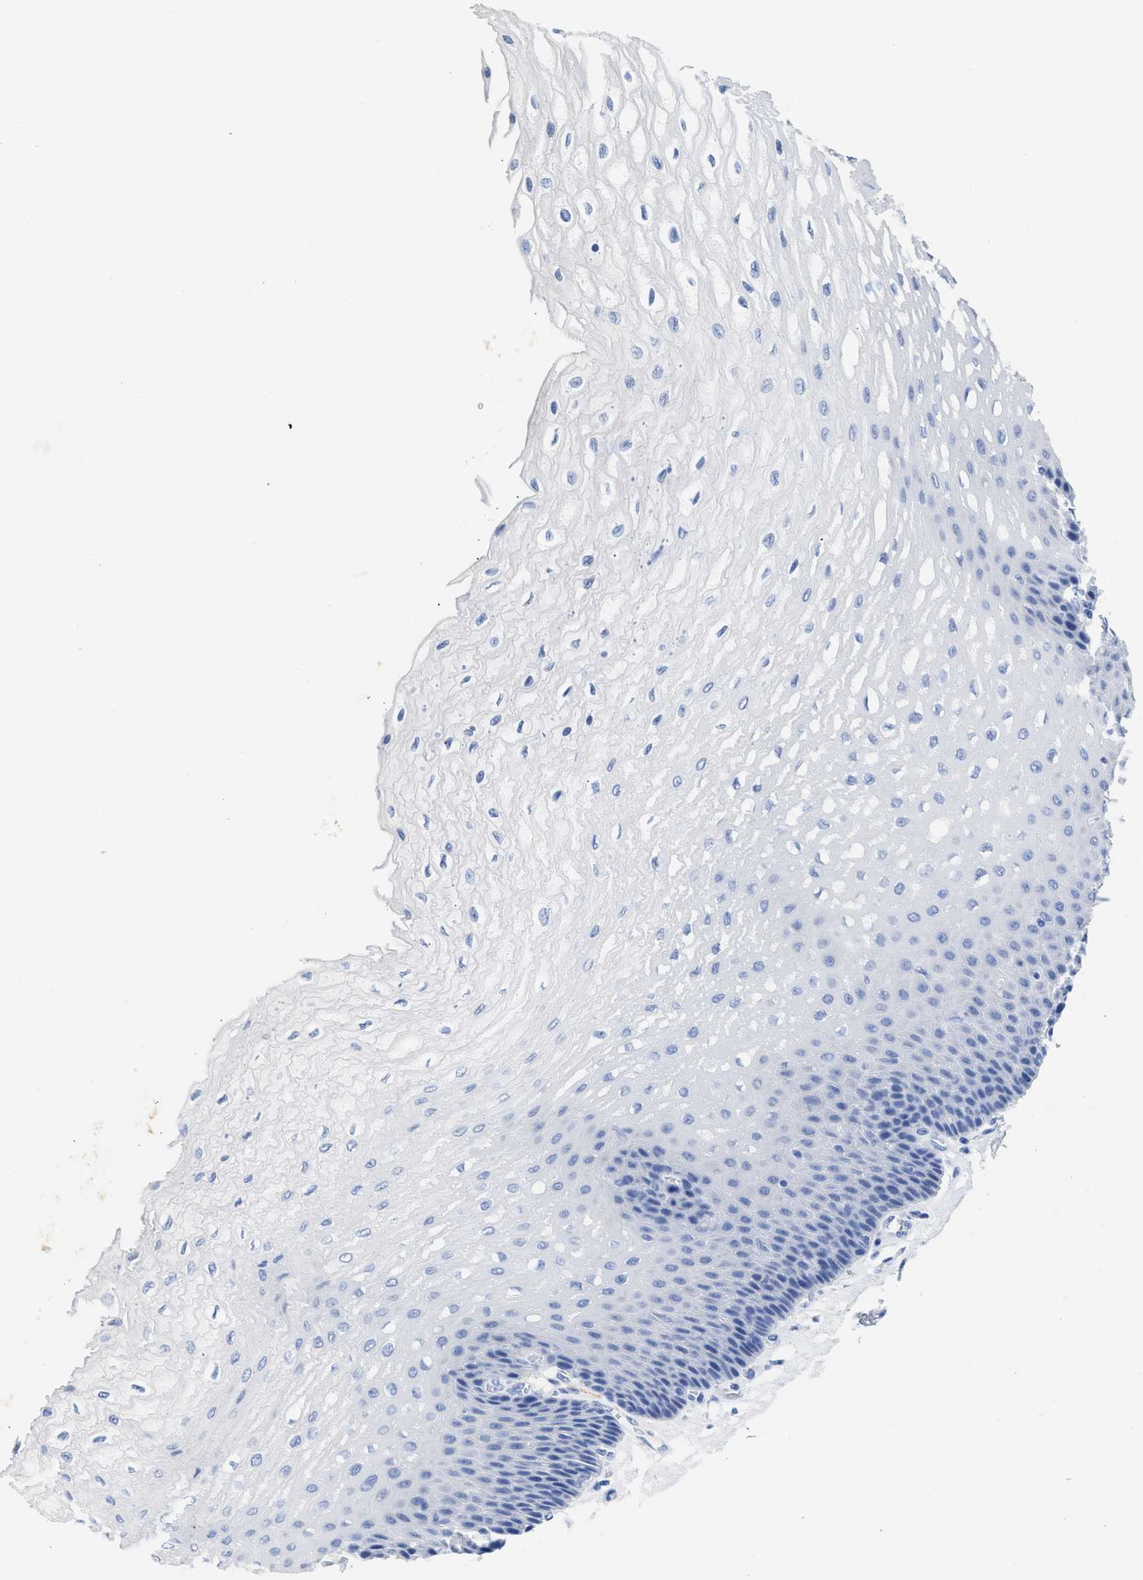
{"staining": {"intensity": "negative", "quantity": "none", "location": "none"}, "tissue": "esophagus", "cell_type": "Squamous epithelial cells", "image_type": "normal", "snomed": [{"axis": "morphology", "description": "Normal tissue, NOS"}, {"axis": "topography", "description": "Esophagus"}], "caption": "IHC micrograph of normal esophagus: human esophagus stained with DAB exhibits no significant protein expression in squamous epithelial cells.", "gene": "NCAM1", "patient": {"sex": "female", "age": 72}}